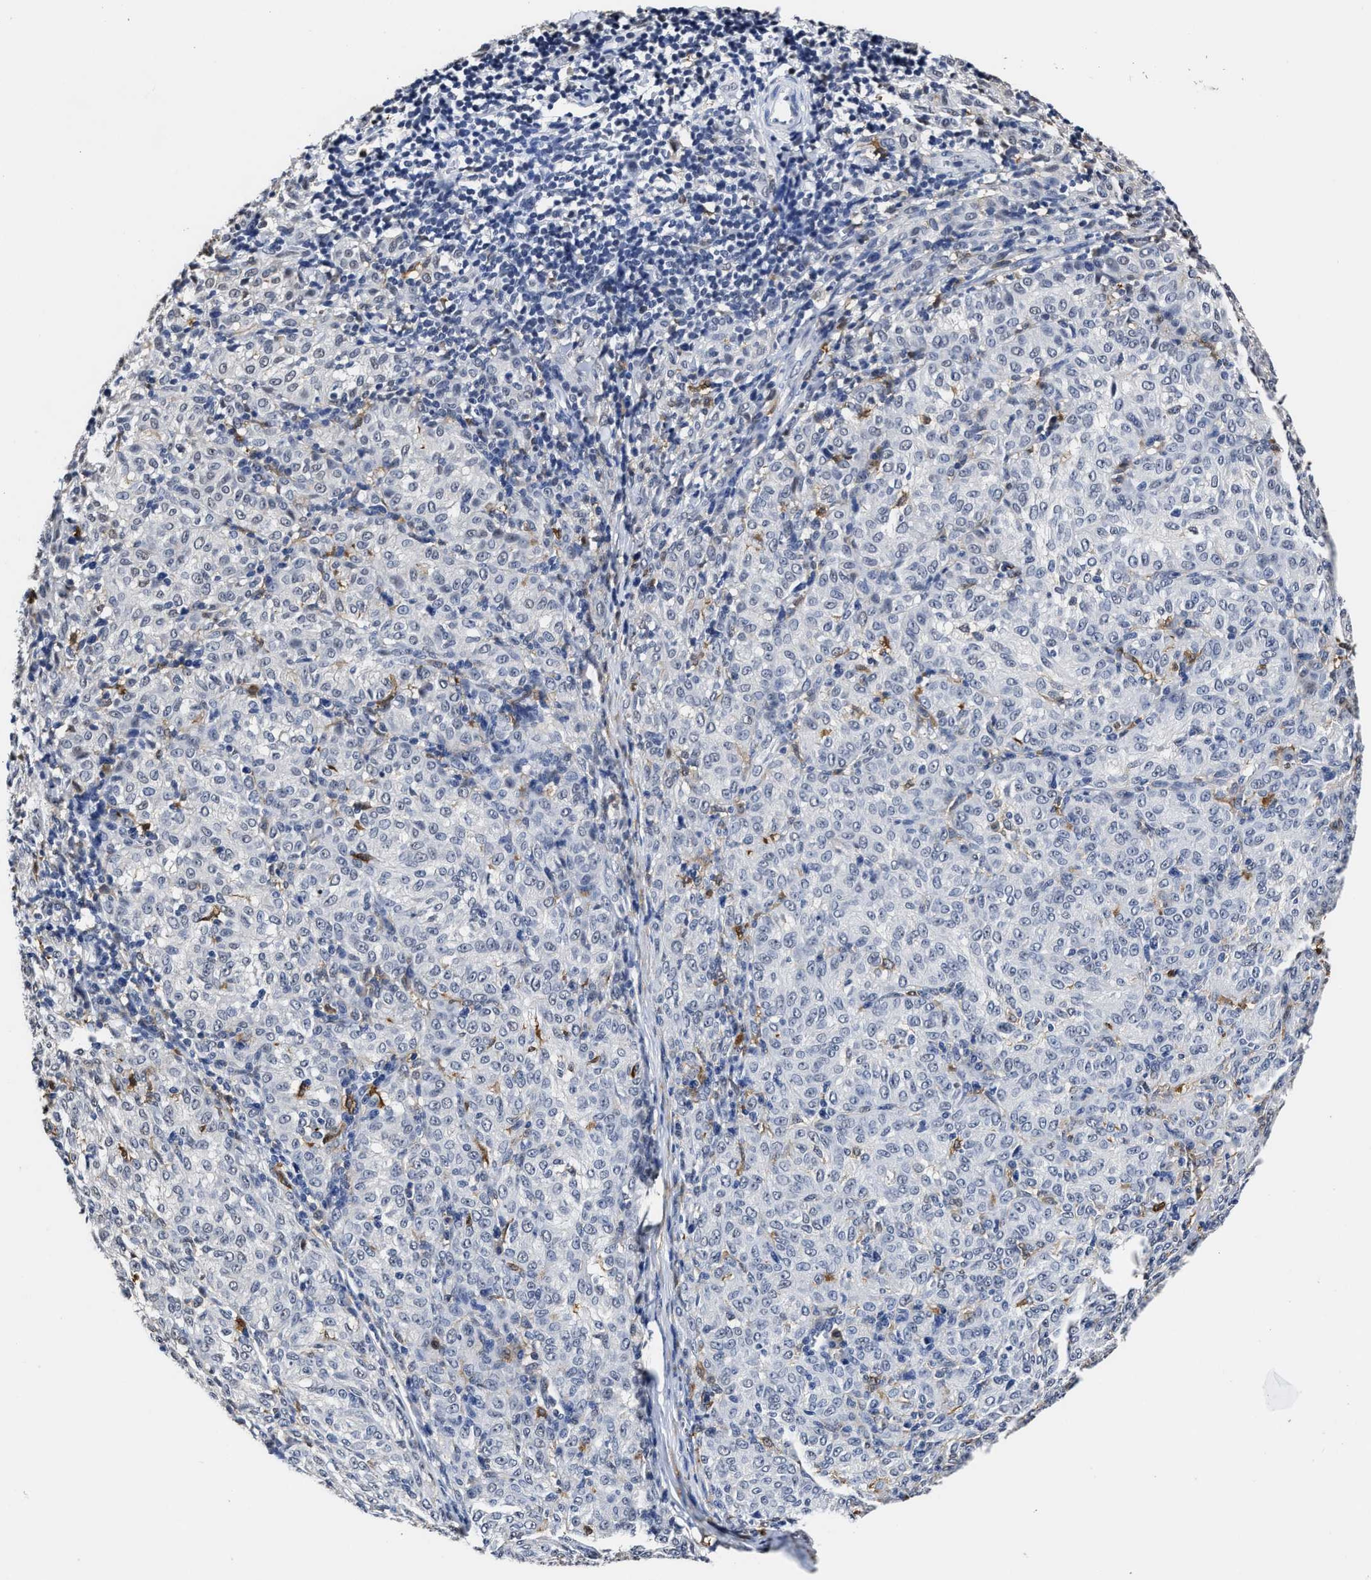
{"staining": {"intensity": "weak", "quantity": "<25%", "location": "cytoplasmic/membranous"}, "tissue": "melanoma", "cell_type": "Tumor cells", "image_type": "cancer", "snomed": [{"axis": "morphology", "description": "Malignant melanoma, NOS"}, {"axis": "topography", "description": "Skin"}], "caption": "Immunohistochemistry (IHC) of human malignant melanoma reveals no expression in tumor cells. (Immunohistochemistry, brightfield microscopy, high magnification).", "gene": "PRPF4B", "patient": {"sex": "female", "age": 72}}